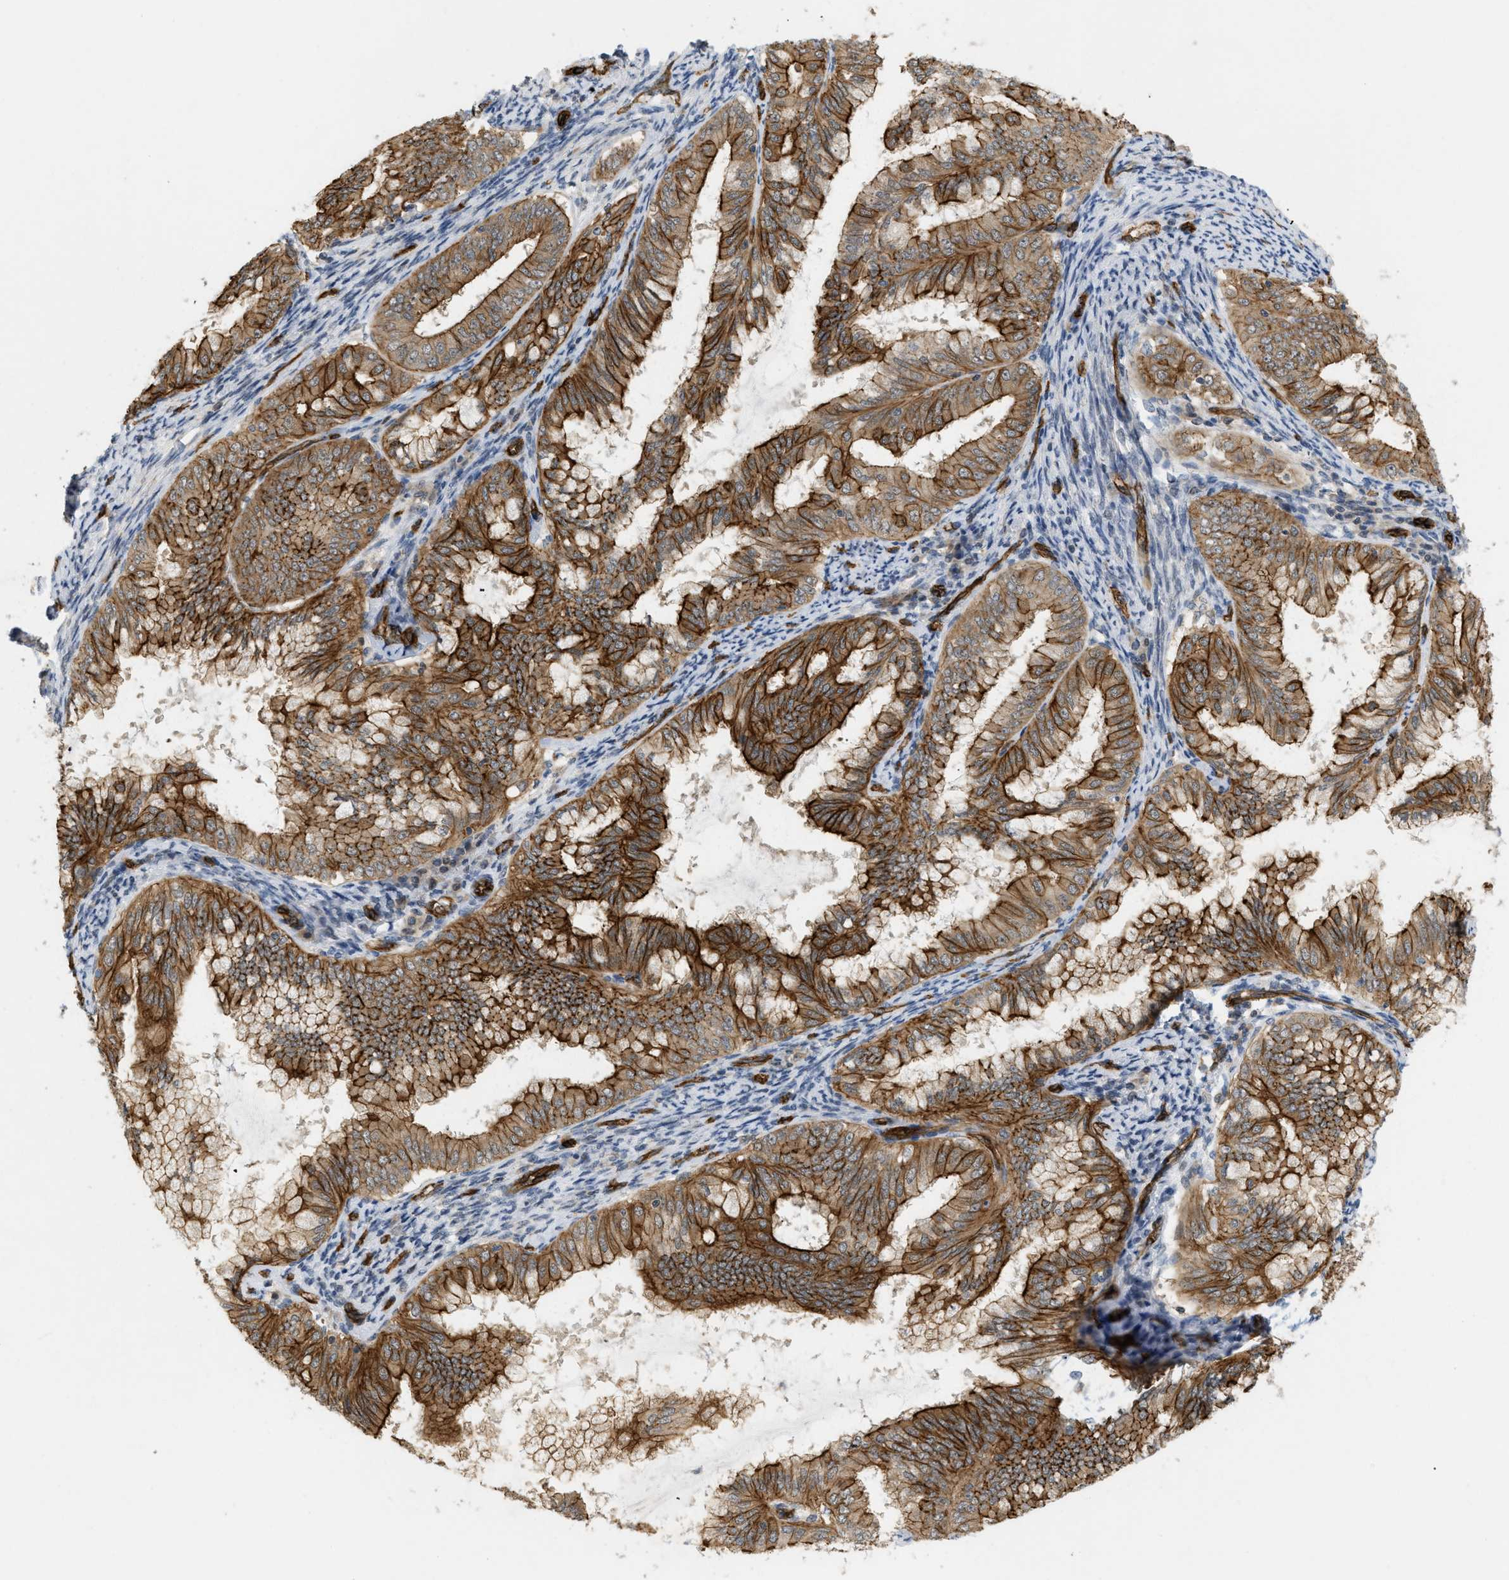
{"staining": {"intensity": "strong", "quantity": ">75%", "location": "cytoplasmic/membranous"}, "tissue": "endometrial cancer", "cell_type": "Tumor cells", "image_type": "cancer", "snomed": [{"axis": "morphology", "description": "Adenocarcinoma, NOS"}, {"axis": "topography", "description": "Endometrium"}], "caption": "A brown stain highlights strong cytoplasmic/membranous positivity of a protein in endometrial adenocarcinoma tumor cells. (Brightfield microscopy of DAB IHC at high magnification).", "gene": "PALMD", "patient": {"sex": "female", "age": 63}}